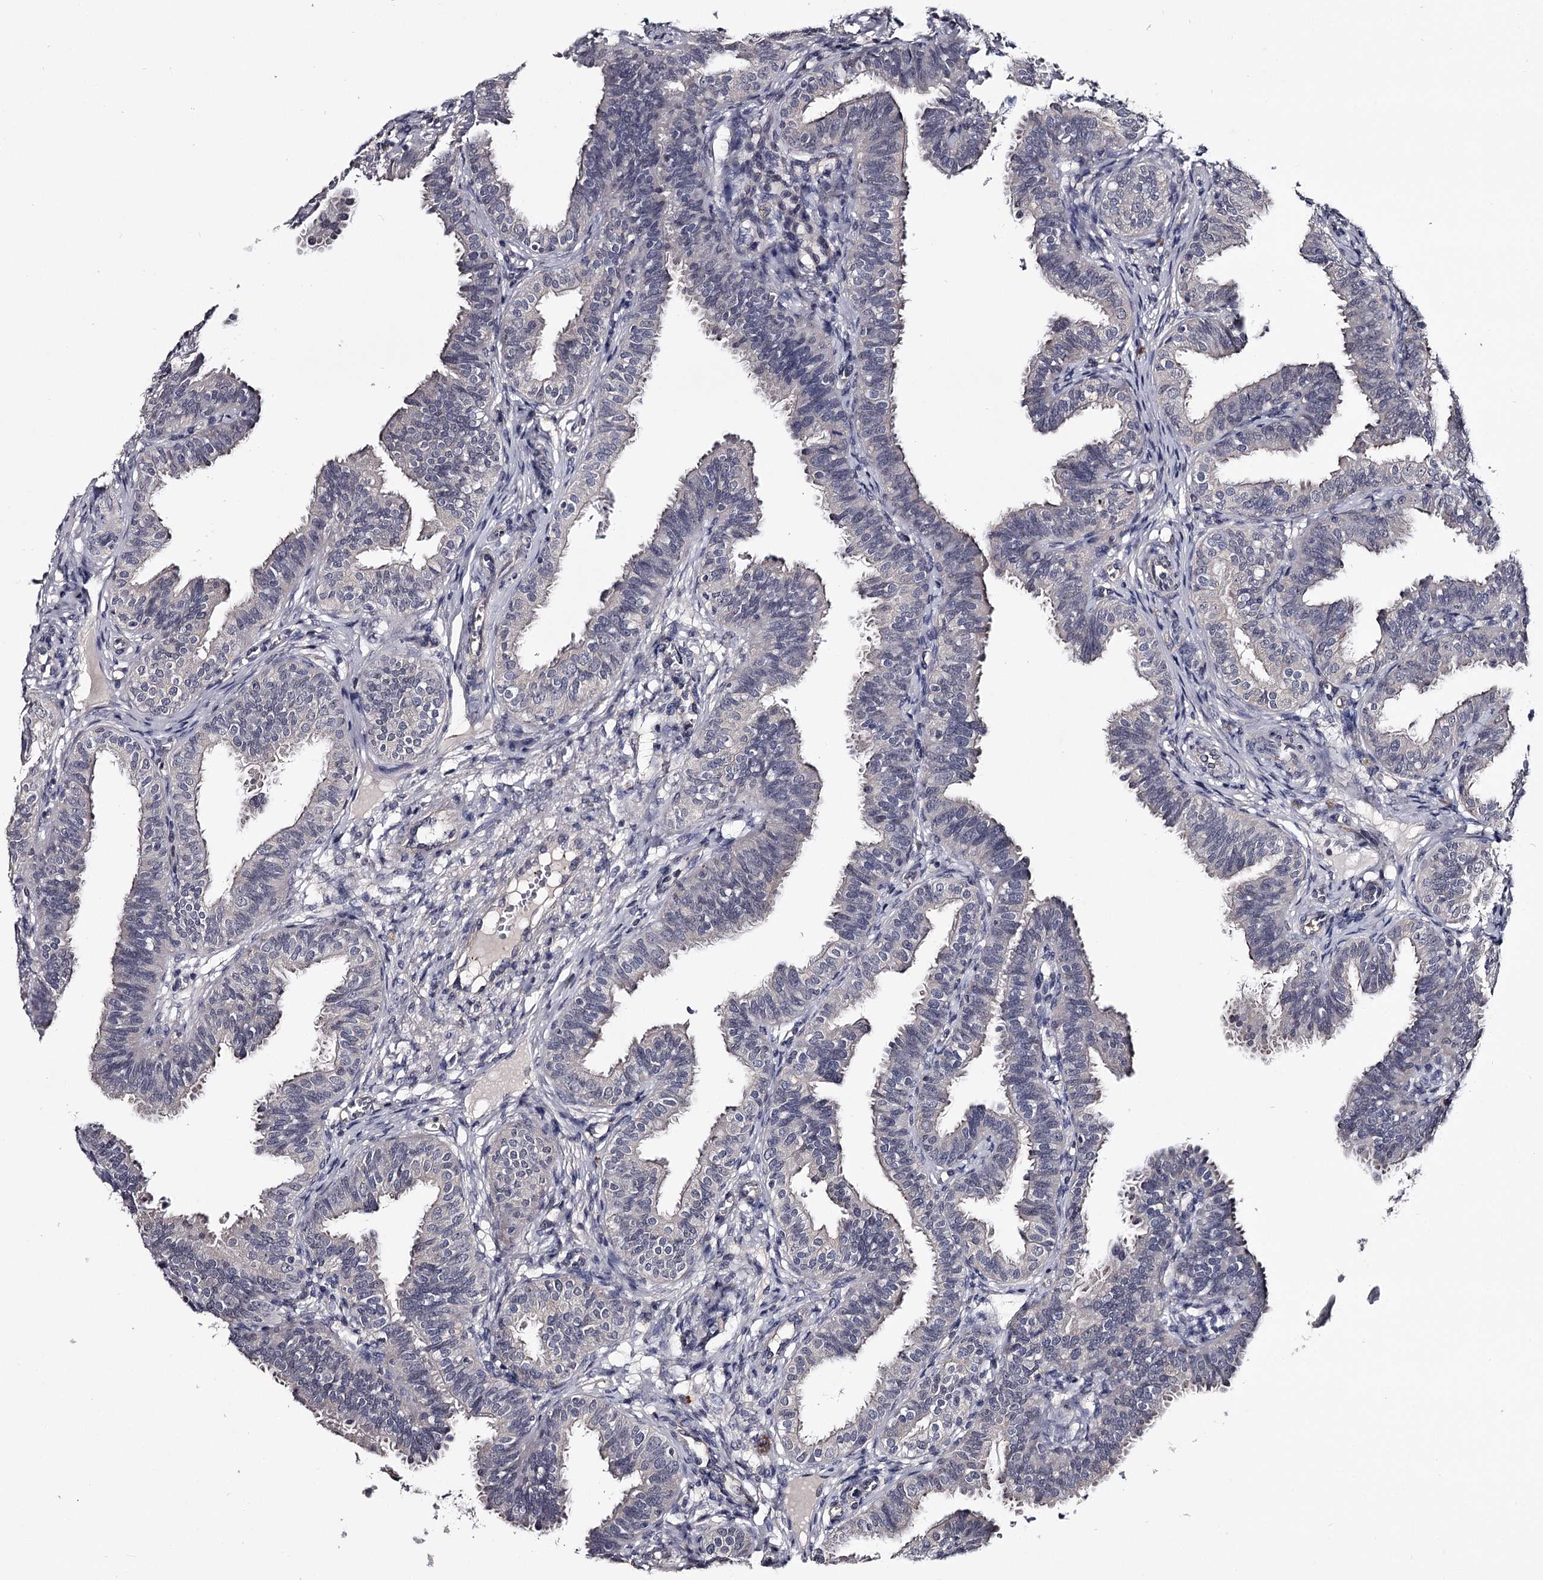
{"staining": {"intensity": "negative", "quantity": "none", "location": "none"}, "tissue": "fallopian tube", "cell_type": "Glandular cells", "image_type": "normal", "snomed": [{"axis": "morphology", "description": "Normal tissue, NOS"}, {"axis": "topography", "description": "Fallopian tube"}], "caption": "This is an immunohistochemistry photomicrograph of benign fallopian tube. There is no expression in glandular cells.", "gene": "GSTO1", "patient": {"sex": "female", "age": 35}}